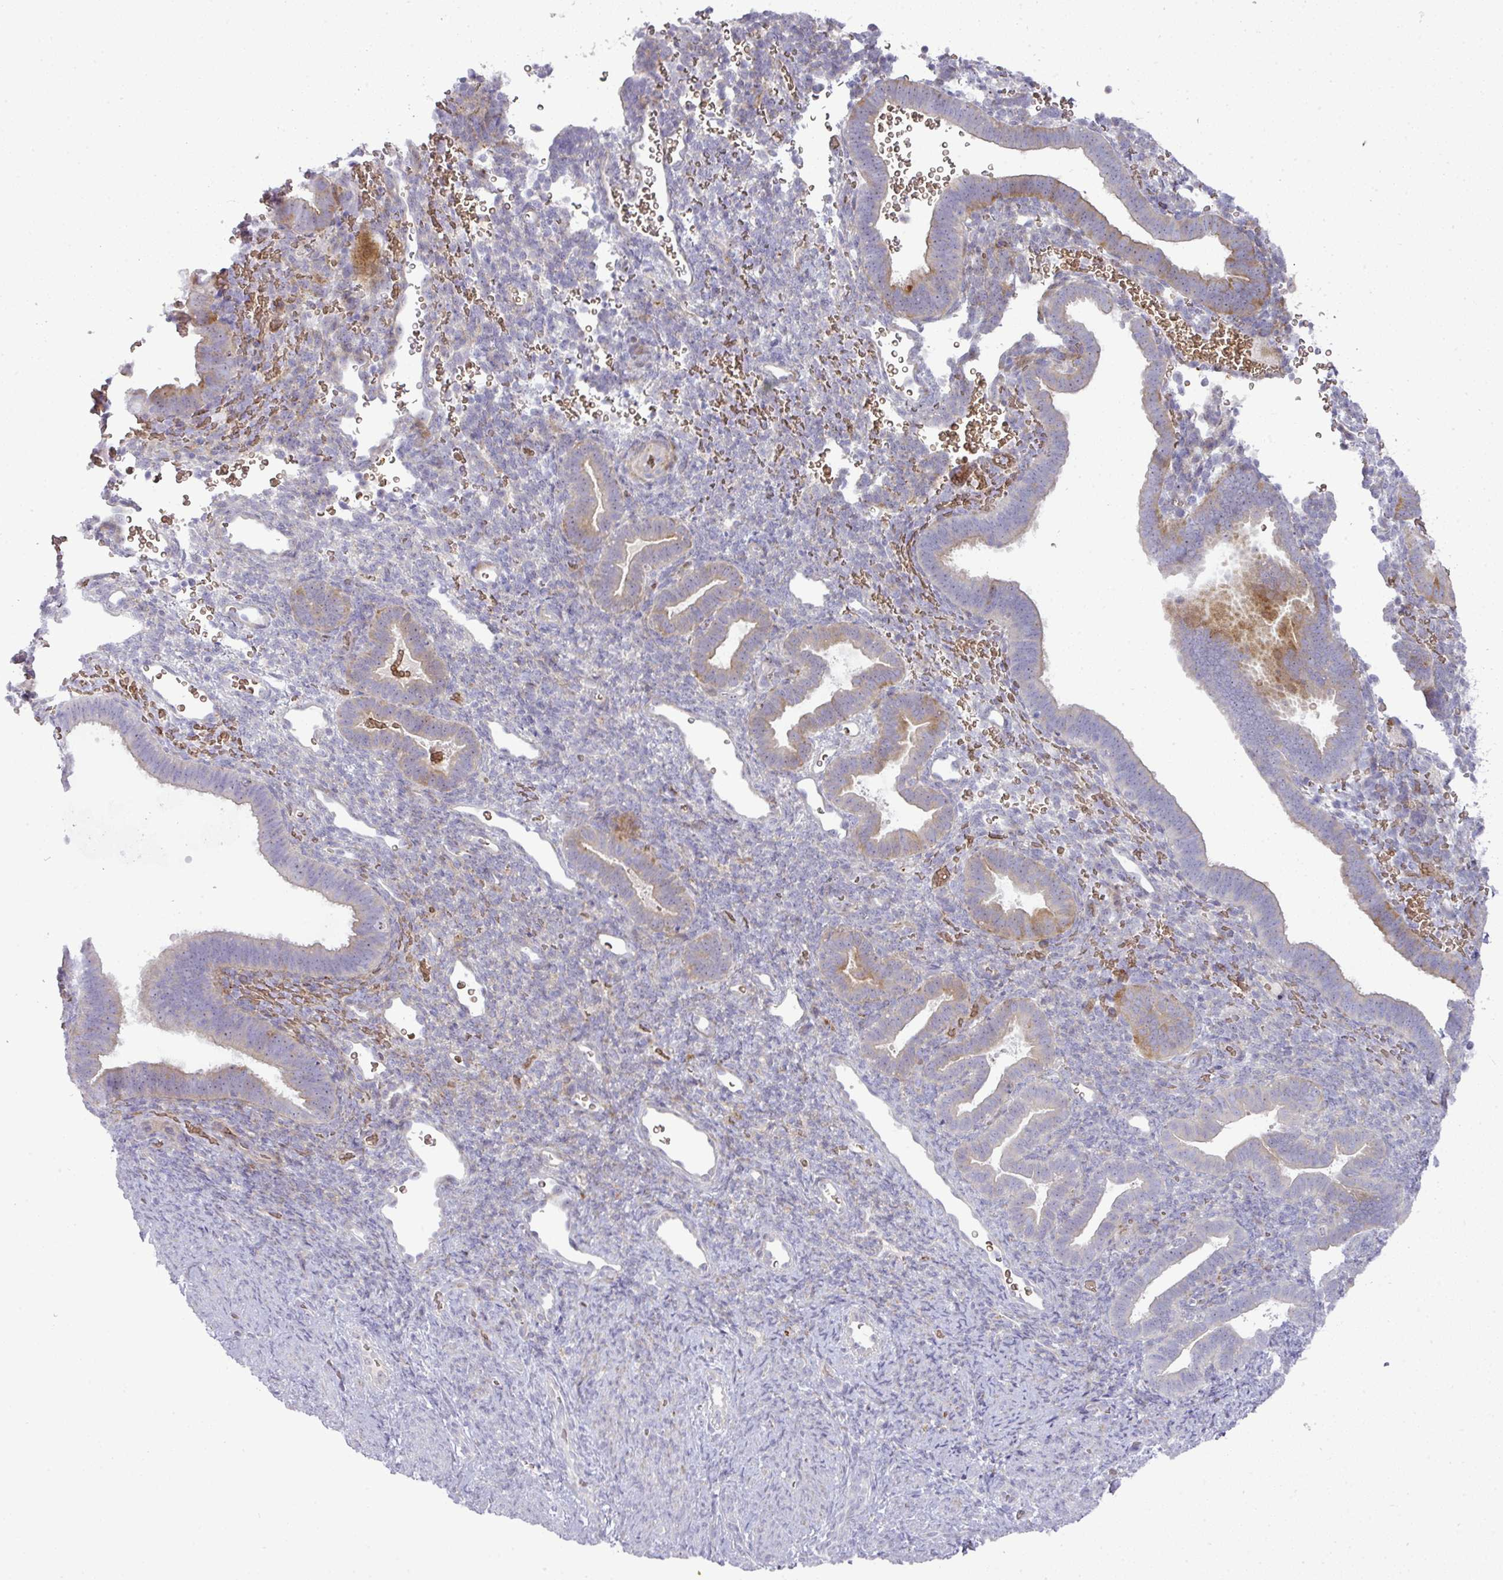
{"staining": {"intensity": "negative", "quantity": "none", "location": "none"}, "tissue": "endometrium", "cell_type": "Cells in endometrial stroma", "image_type": "normal", "snomed": [{"axis": "morphology", "description": "Normal tissue, NOS"}, {"axis": "topography", "description": "Endometrium"}], "caption": "Photomicrograph shows no protein expression in cells in endometrial stroma of normal endometrium. (Immunohistochemistry (ihc), brightfield microscopy, high magnification).", "gene": "ATP6V1F", "patient": {"sex": "female", "age": 34}}